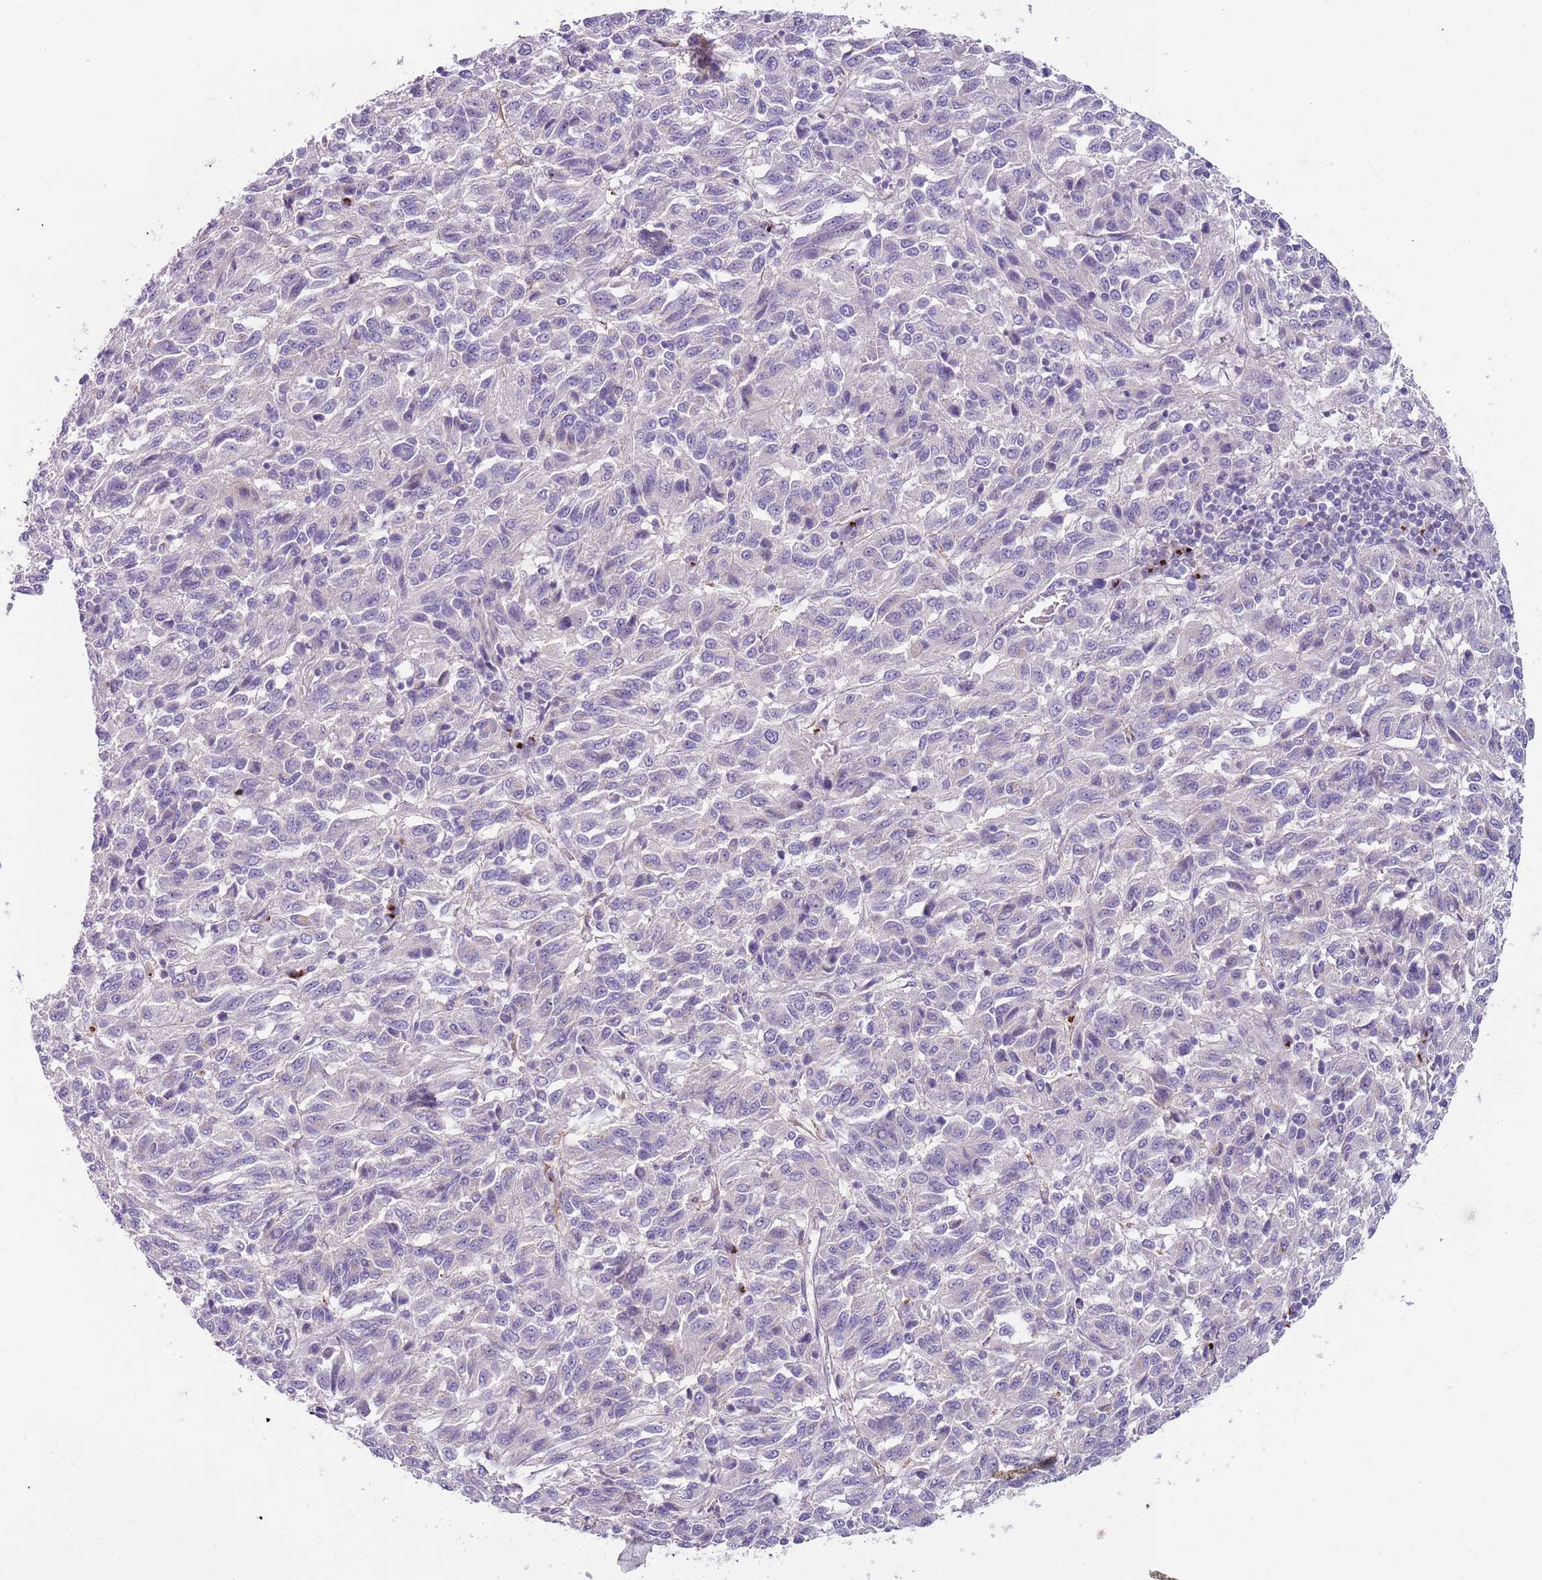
{"staining": {"intensity": "negative", "quantity": "none", "location": "none"}, "tissue": "melanoma", "cell_type": "Tumor cells", "image_type": "cancer", "snomed": [{"axis": "morphology", "description": "Malignant melanoma, Metastatic site"}, {"axis": "topography", "description": "Lung"}], "caption": "IHC histopathology image of melanoma stained for a protein (brown), which shows no expression in tumor cells.", "gene": "C2CD3", "patient": {"sex": "male", "age": 64}}